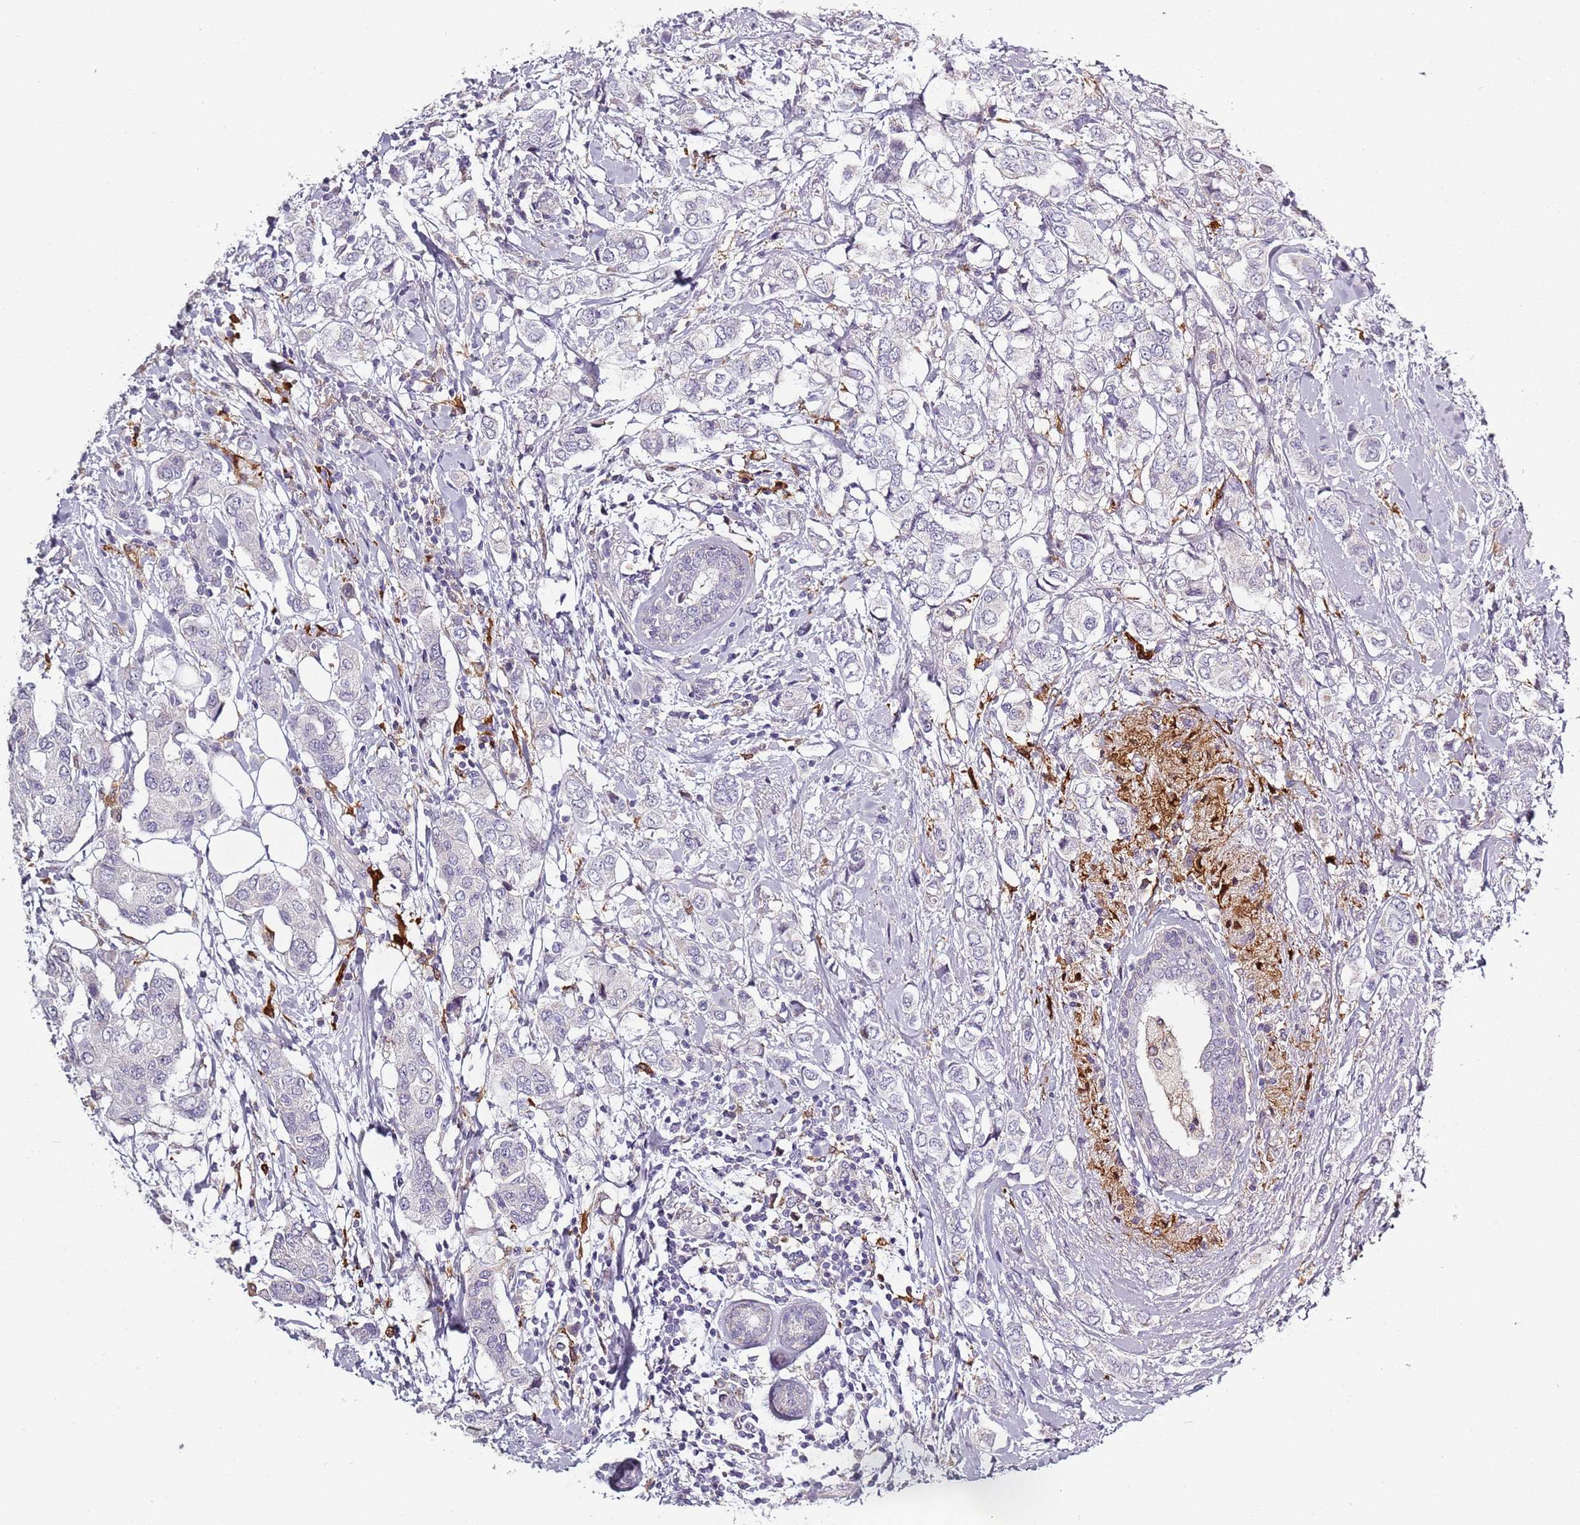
{"staining": {"intensity": "negative", "quantity": "none", "location": "none"}, "tissue": "breast cancer", "cell_type": "Tumor cells", "image_type": "cancer", "snomed": [{"axis": "morphology", "description": "Lobular carcinoma"}, {"axis": "topography", "description": "Breast"}], "caption": "Tumor cells are negative for brown protein staining in breast cancer.", "gene": "CC2D2B", "patient": {"sex": "female", "age": 51}}